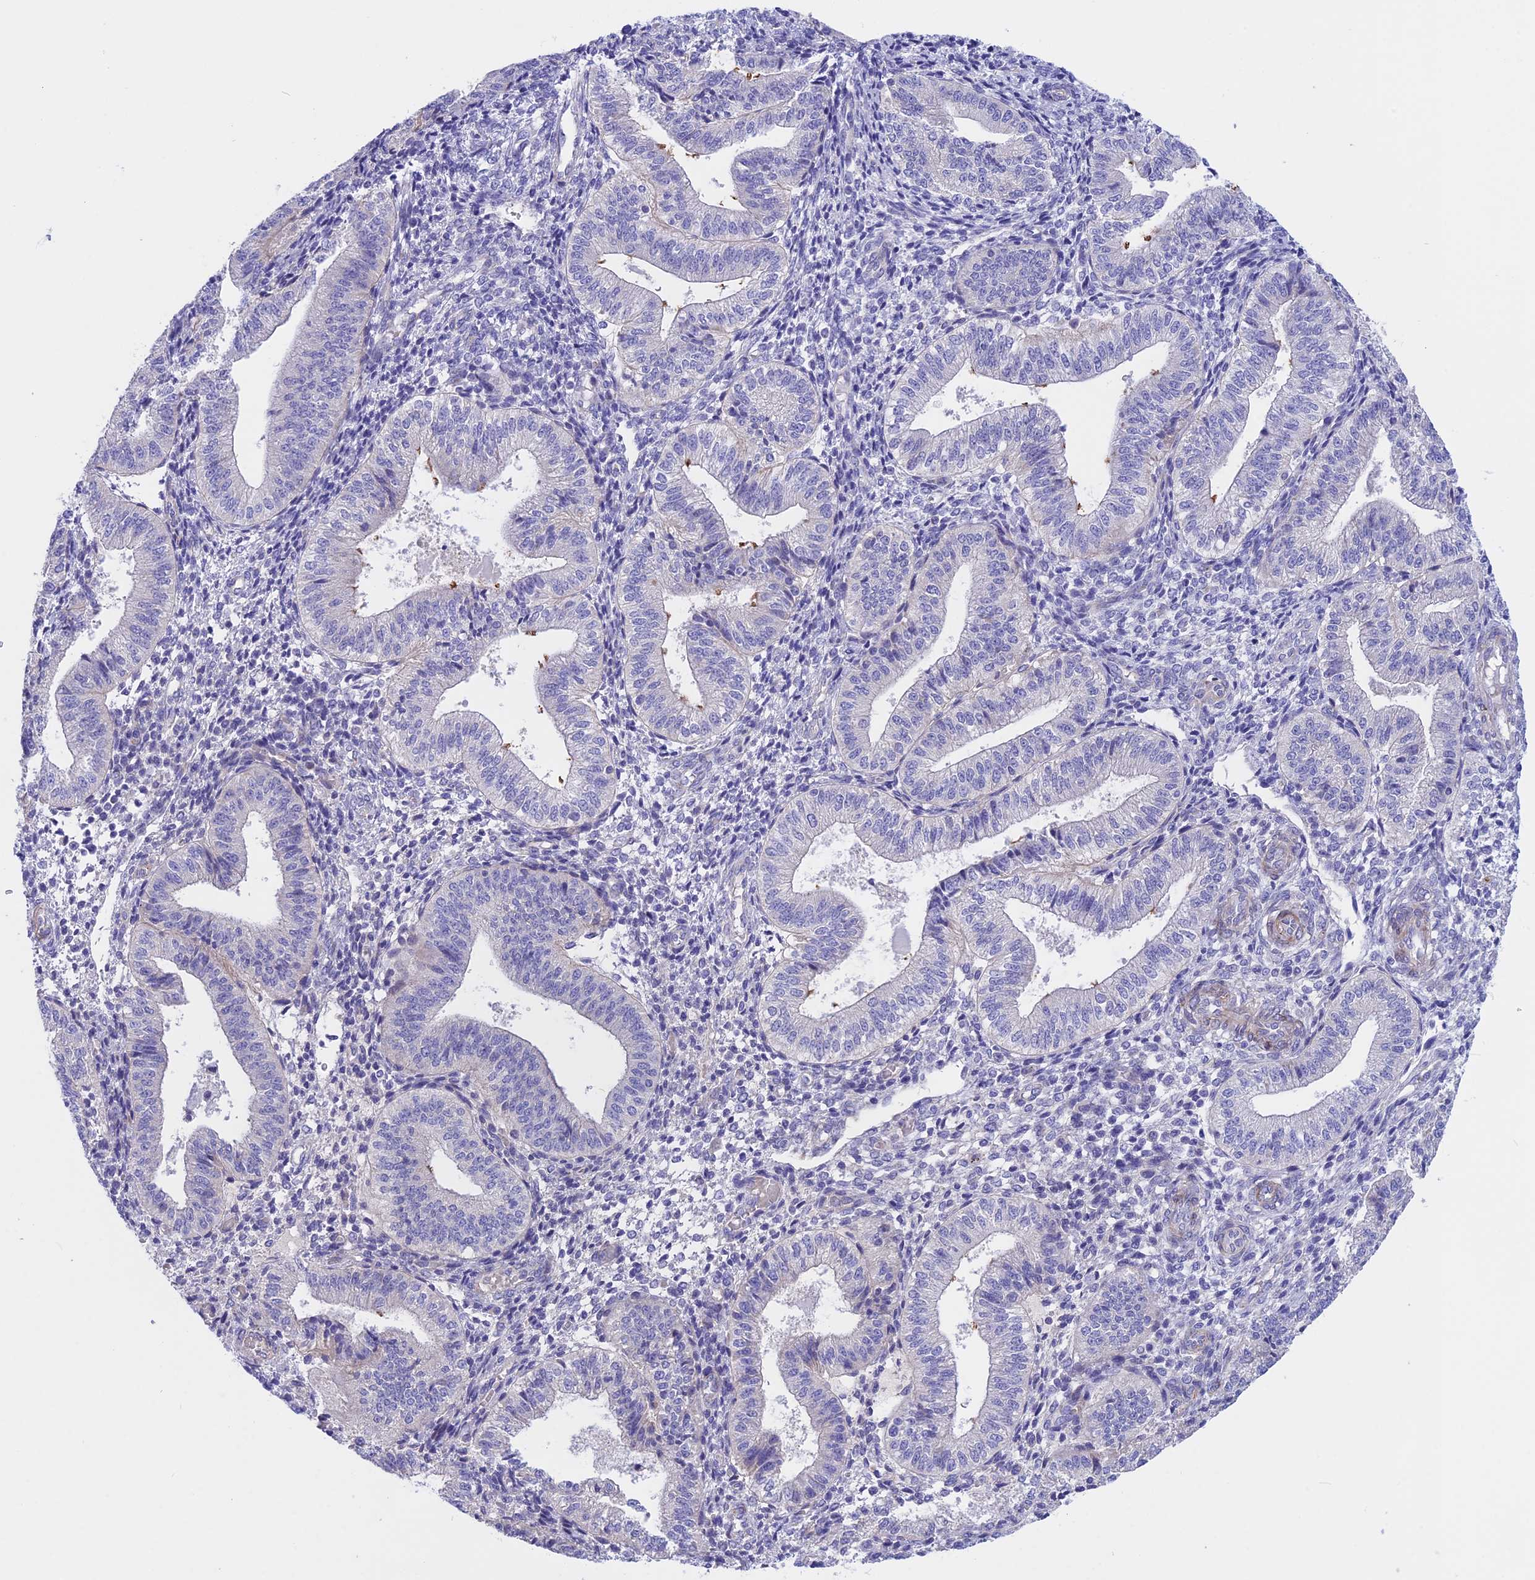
{"staining": {"intensity": "negative", "quantity": "none", "location": "none"}, "tissue": "endometrium", "cell_type": "Cells in endometrial stroma", "image_type": "normal", "snomed": [{"axis": "morphology", "description": "Normal tissue, NOS"}, {"axis": "topography", "description": "Endometrium"}], "caption": "Immunohistochemistry (IHC) image of unremarkable endometrium: human endometrium stained with DAB exhibits no significant protein staining in cells in endometrial stroma.", "gene": "TMEM138", "patient": {"sex": "female", "age": 34}}